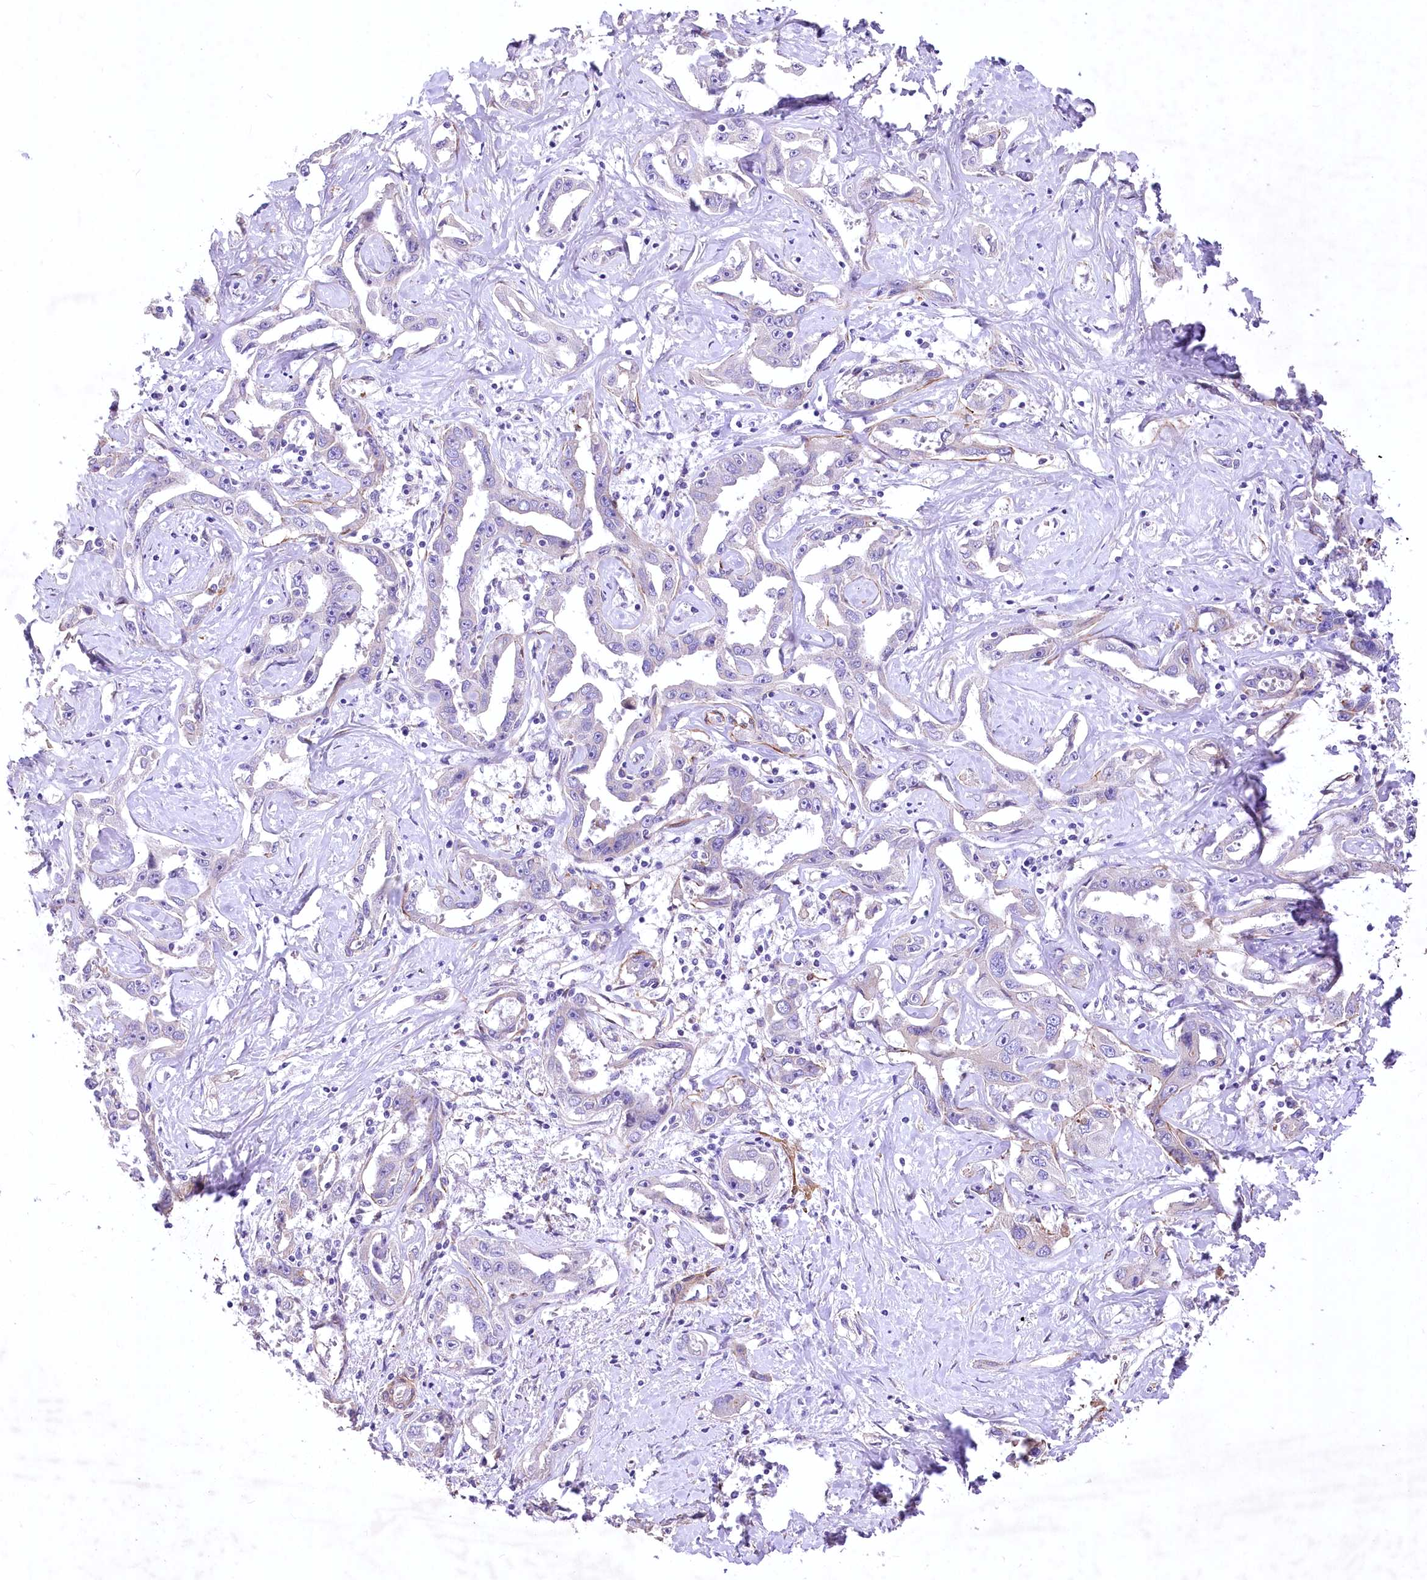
{"staining": {"intensity": "negative", "quantity": "none", "location": "none"}, "tissue": "liver cancer", "cell_type": "Tumor cells", "image_type": "cancer", "snomed": [{"axis": "morphology", "description": "Cholangiocarcinoma"}, {"axis": "topography", "description": "Liver"}], "caption": "This is an IHC photomicrograph of human cholangiocarcinoma (liver). There is no staining in tumor cells.", "gene": "RDH16", "patient": {"sex": "male", "age": 59}}